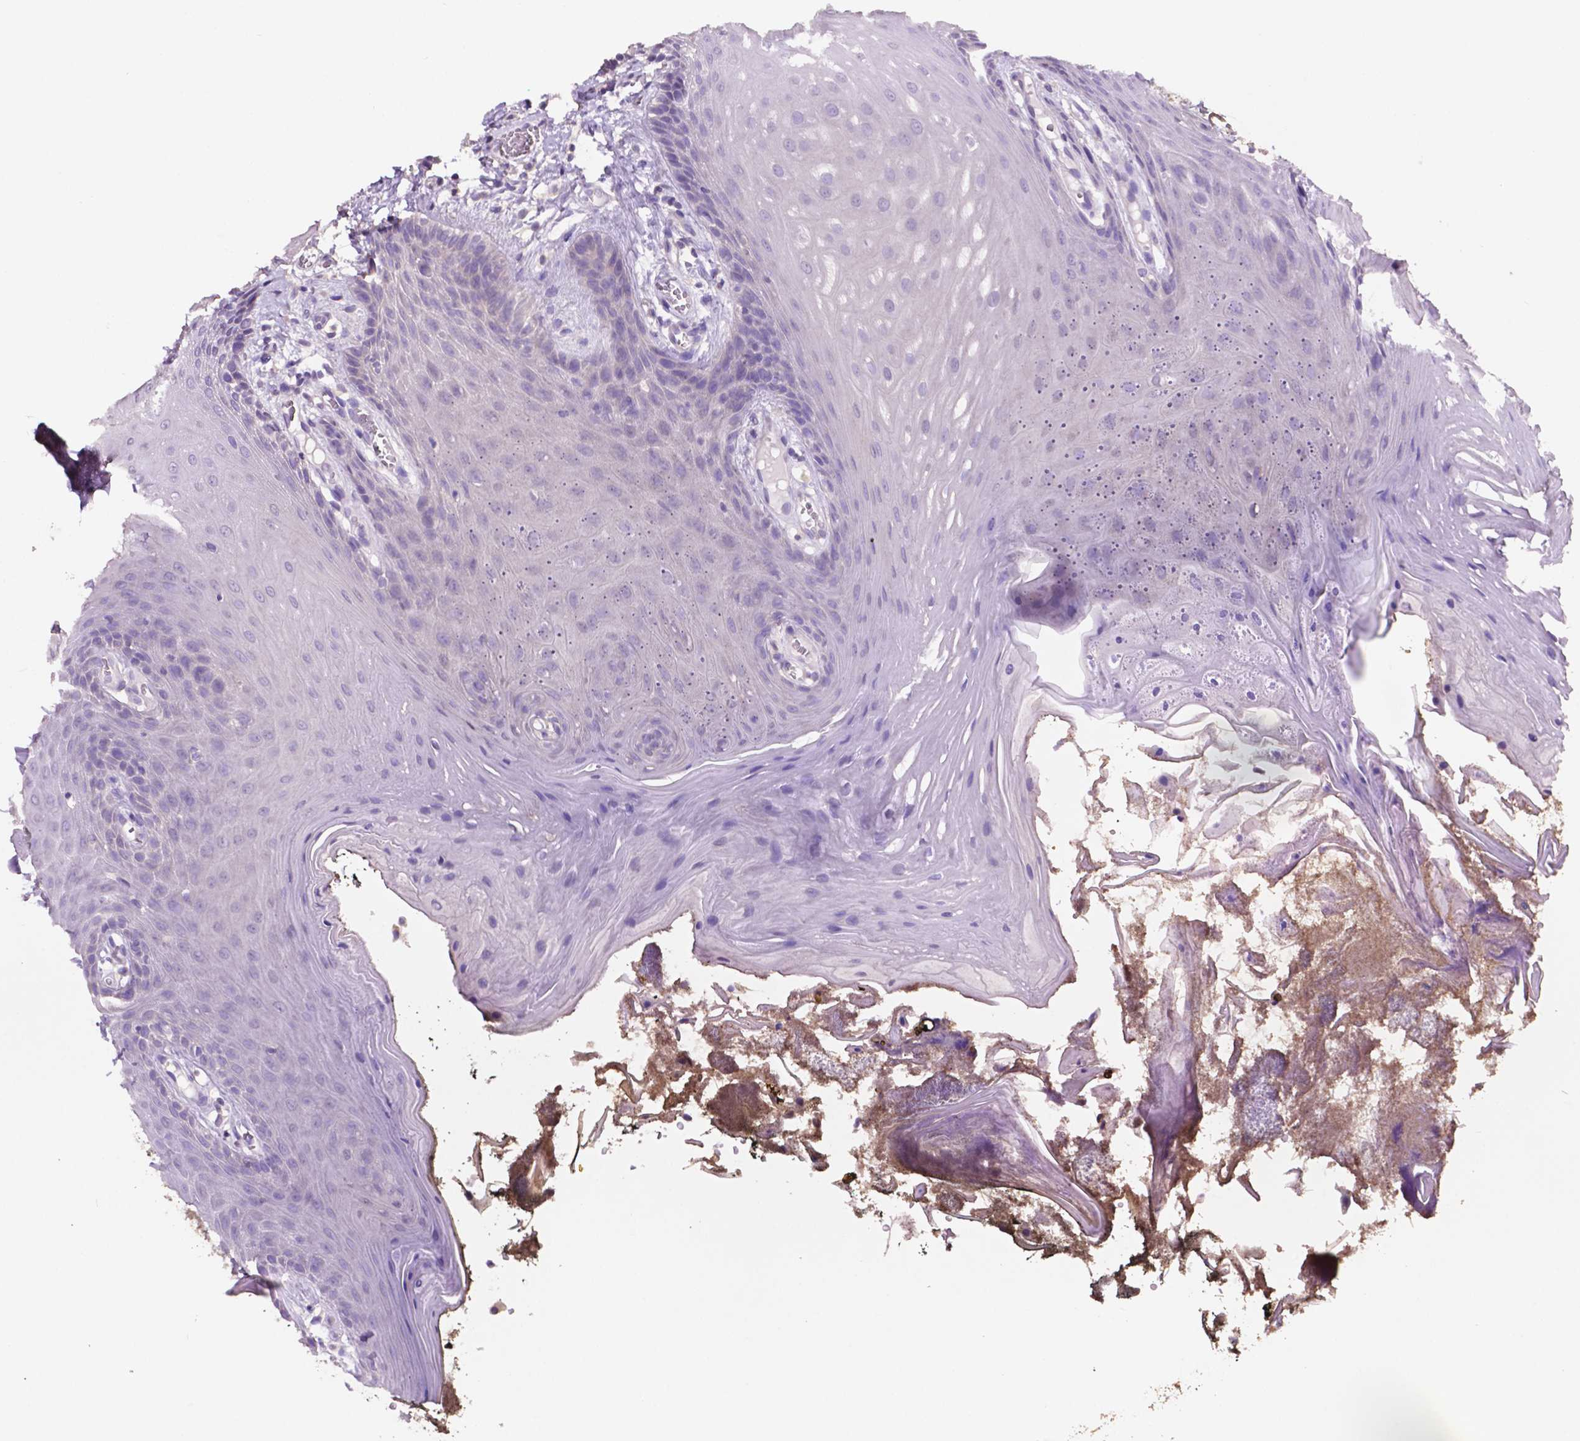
{"staining": {"intensity": "negative", "quantity": "none", "location": "none"}, "tissue": "oral mucosa", "cell_type": "Squamous epithelial cells", "image_type": "normal", "snomed": [{"axis": "morphology", "description": "Normal tissue, NOS"}, {"axis": "topography", "description": "Oral tissue"}], "caption": "Immunohistochemical staining of normal oral mucosa displays no significant staining in squamous epithelial cells.", "gene": "PRPS2", "patient": {"sex": "male", "age": 9}}